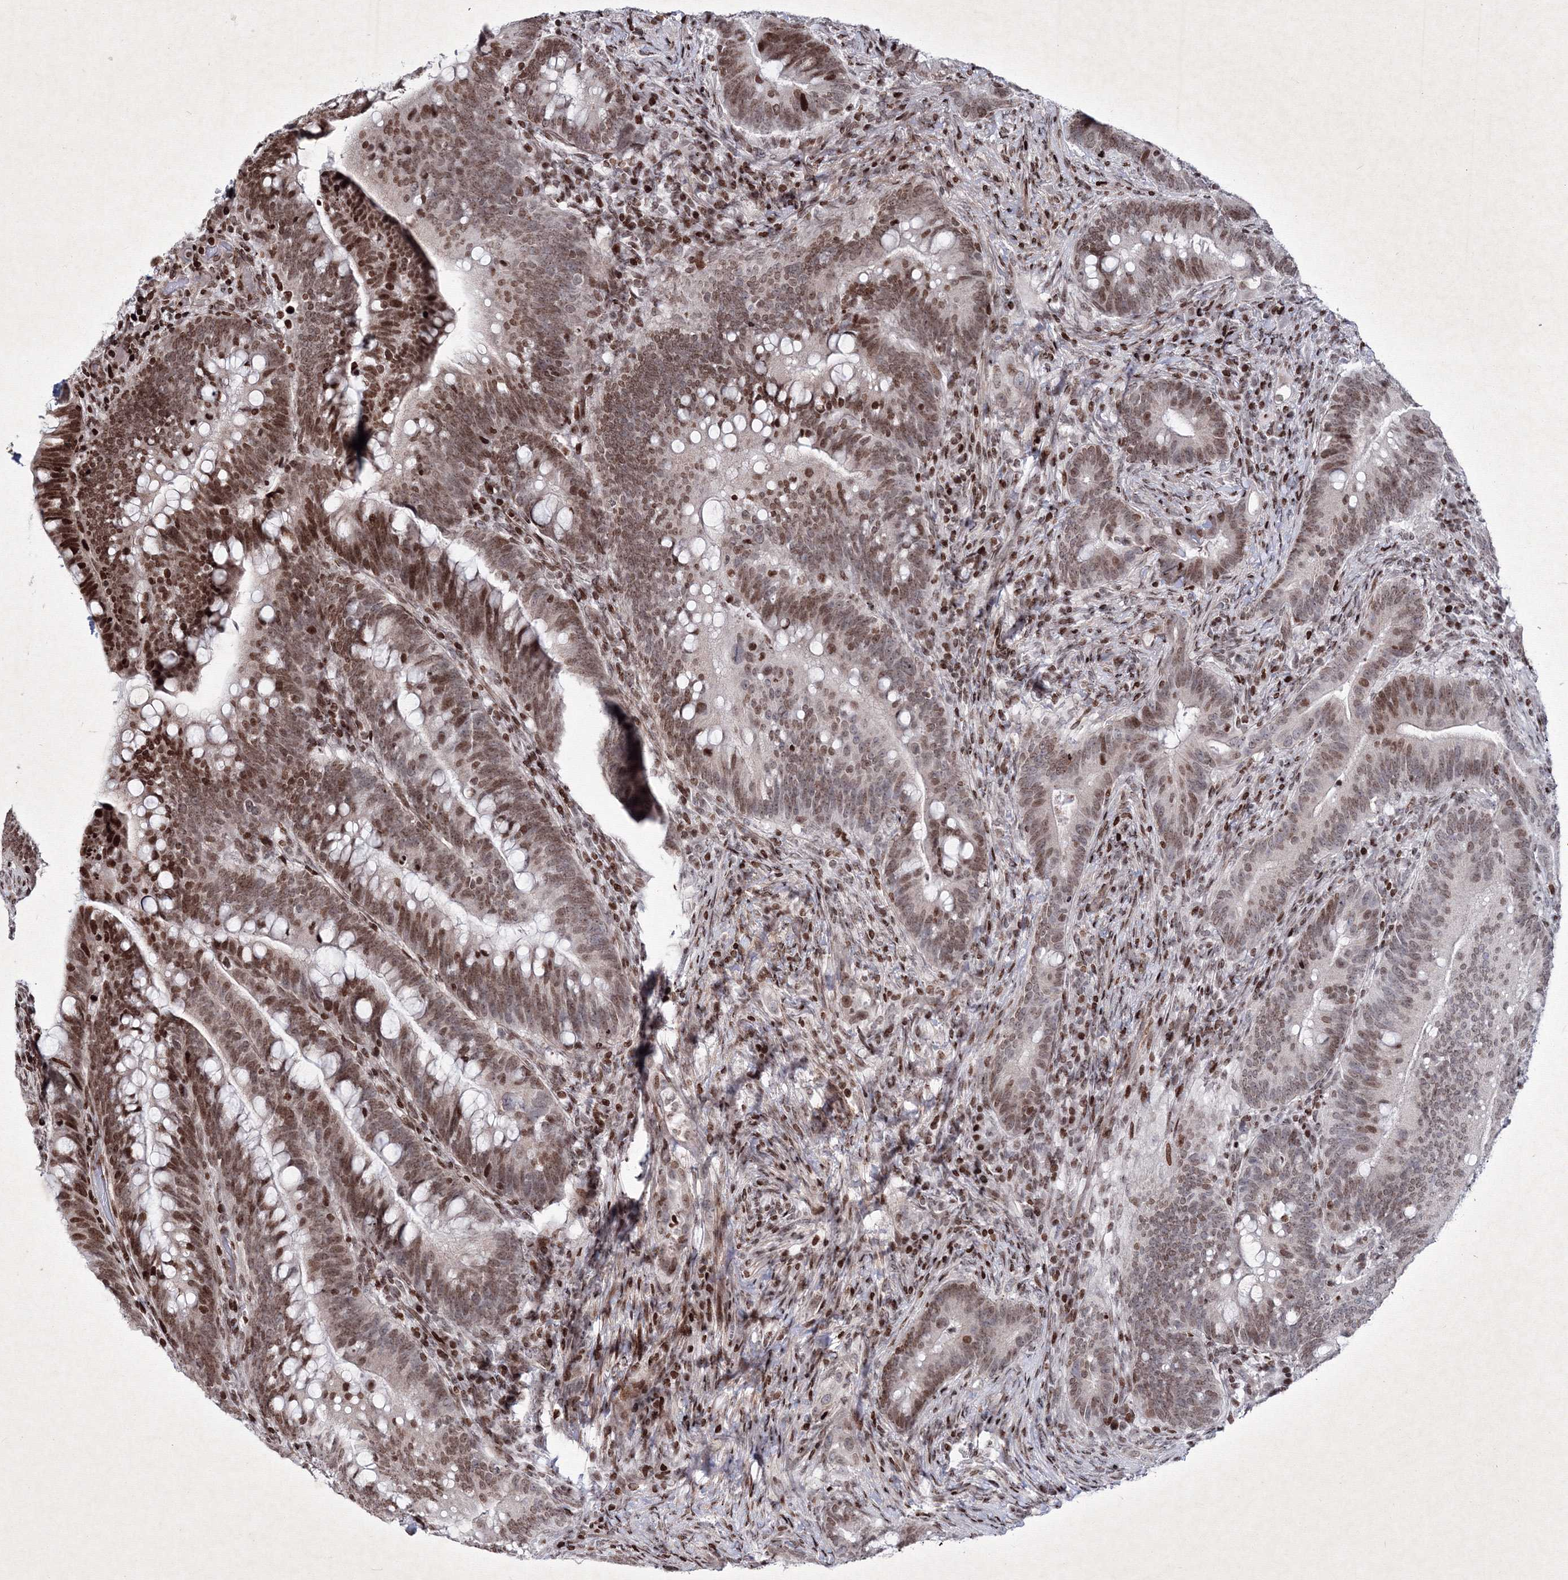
{"staining": {"intensity": "moderate", "quantity": ">75%", "location": "nuclear"}, "tissue": "colorectal cancer", "cell_type": "Tumor cells", "image_type": "cancer", "snomed": [{"axis": "morphology", "description": "Adenocarcinoma, NOS"}, {"axis": "topography", "description": "Colon"}], "caption": "Approximately >75% of tumor cells in colorectal cancer show moderate nuclear protein expression as visualized by brown immunohistochemical staining.", "gene": "SMIM29", "patient": {"sex": "female", "age": 66}}